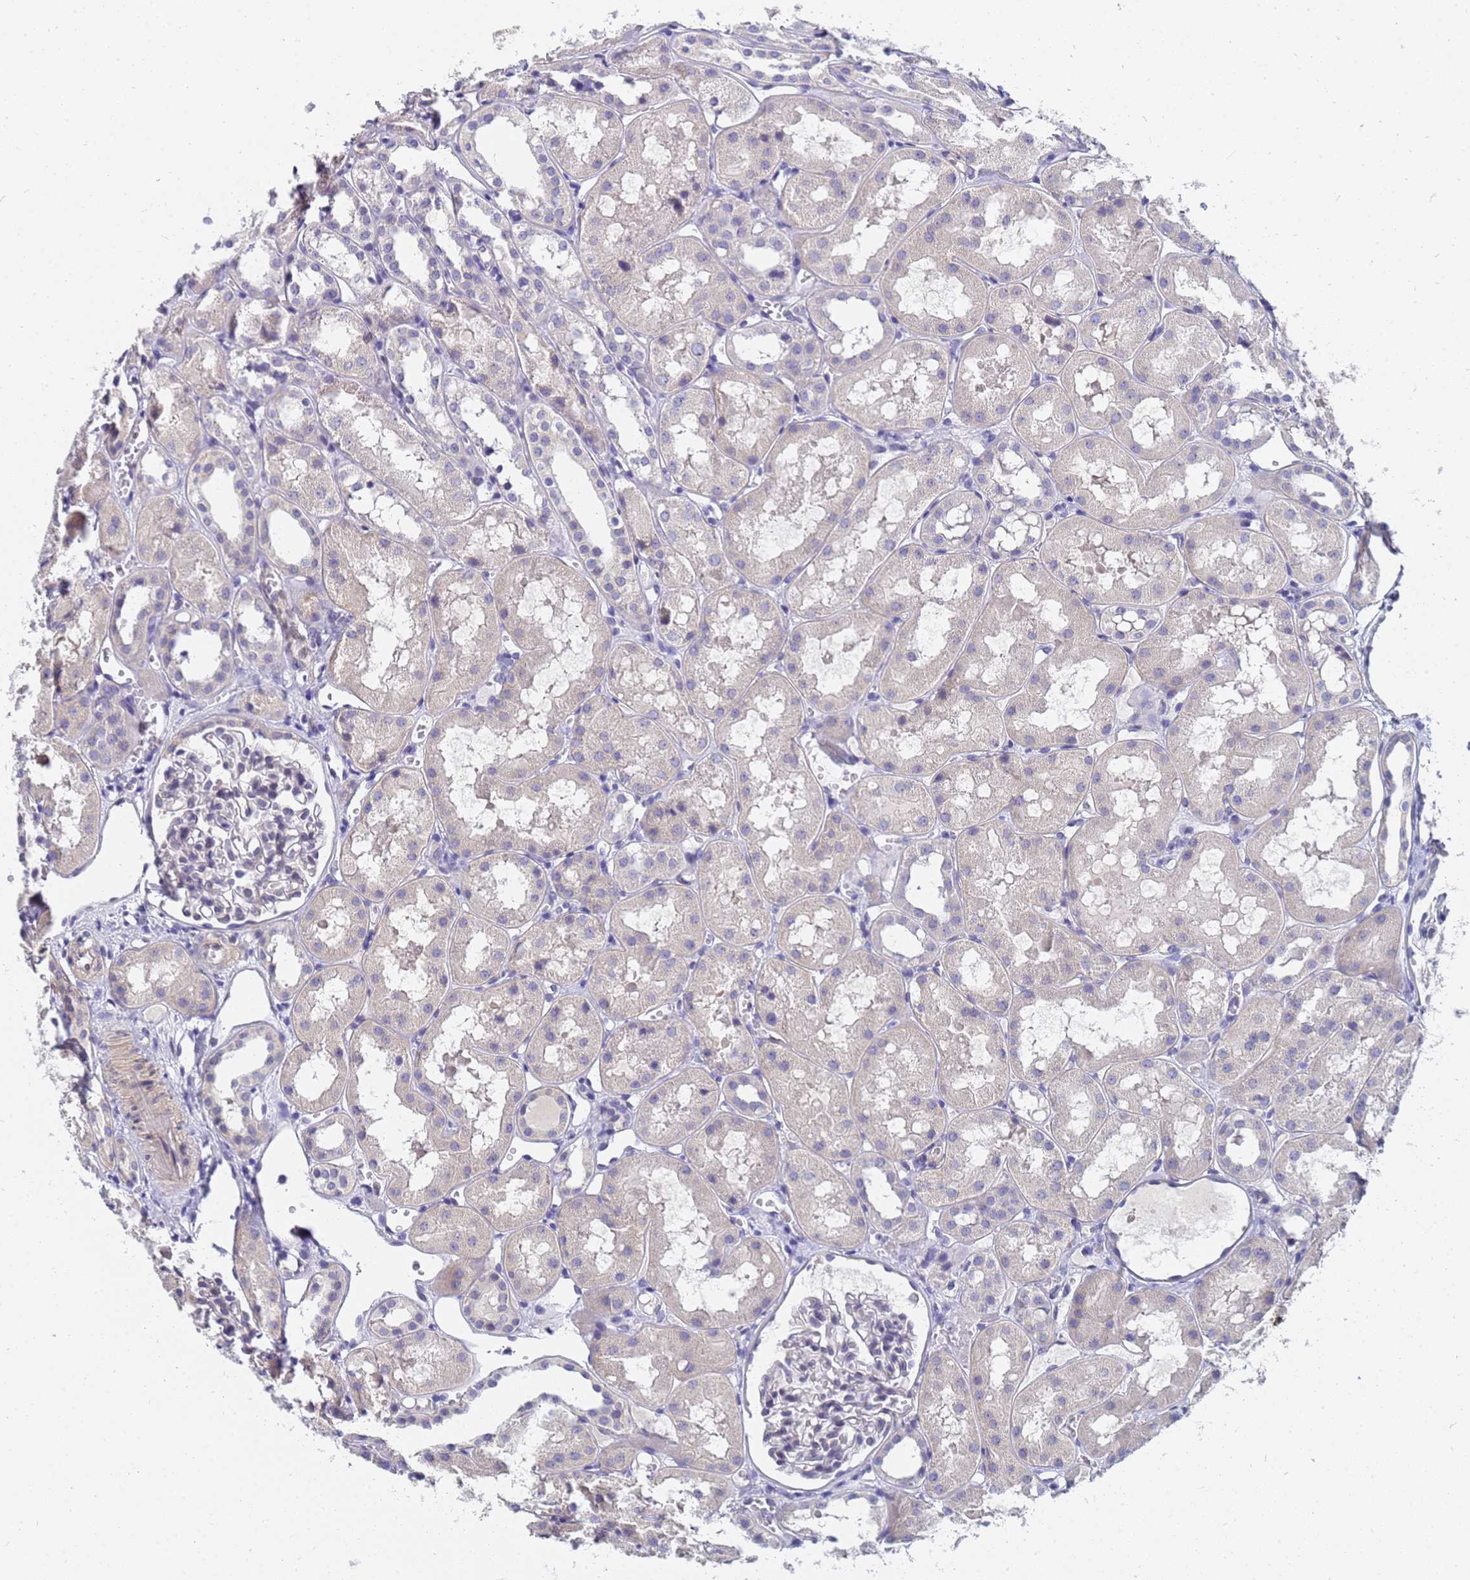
{"staining": {"intensity": "negative", "quantity": "none", "location": "none"}, "tissue": "kidney", "cell_type": "Cells in glomeruli", "image_type": "normal", "snomed": [{"axis": "morphology", "description": "Normal tissue, NOS"}, {"axis": "topography", "description": "Kidney"}], "caption": "Immunohistochemistry of unremarkable kidney shows no staining in cells in glomeruli.", "gene": "FAM166B", "patient": {"sex": "male", "age": 16}}